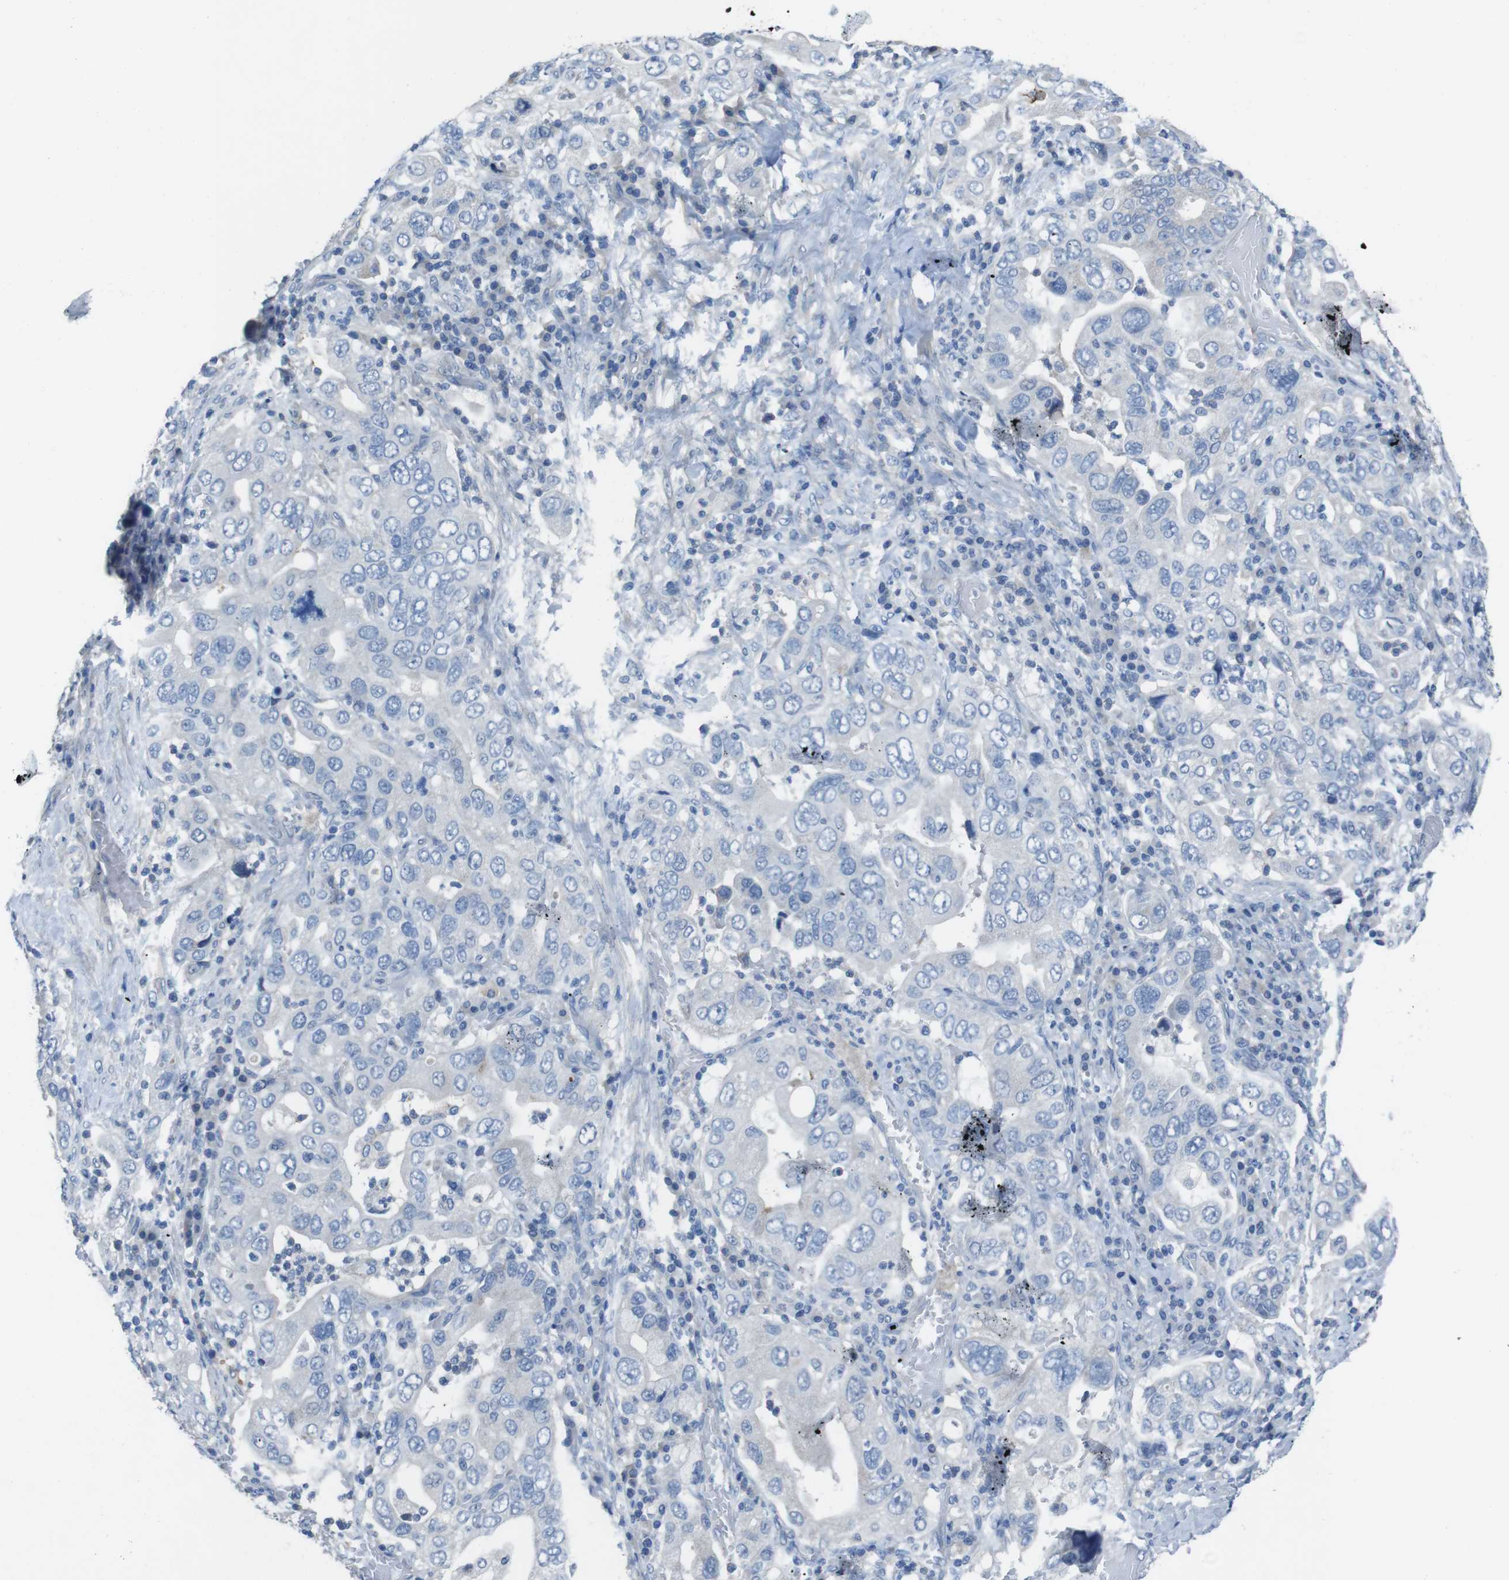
{"staining": {"intensity": "negative", "quantity": "none", "location": "none"}, "tissue": "stomach cancer", "cell_type": "Tumor cells", "image_type": "cancer", "snomed": [{"axis": "morphology", "description": "Adenocarcinoma, NOS"}, {"axis": "topography", "description": "Stomach, upper"}], "caption": "Human stomach cancer (adenocarcinoma) stained for a protein using immunohistochemistry (IHC) shows no staining in tumor cells.", "gene": "CYP2C8", "patient": {"sex": "male", "age": 62}}